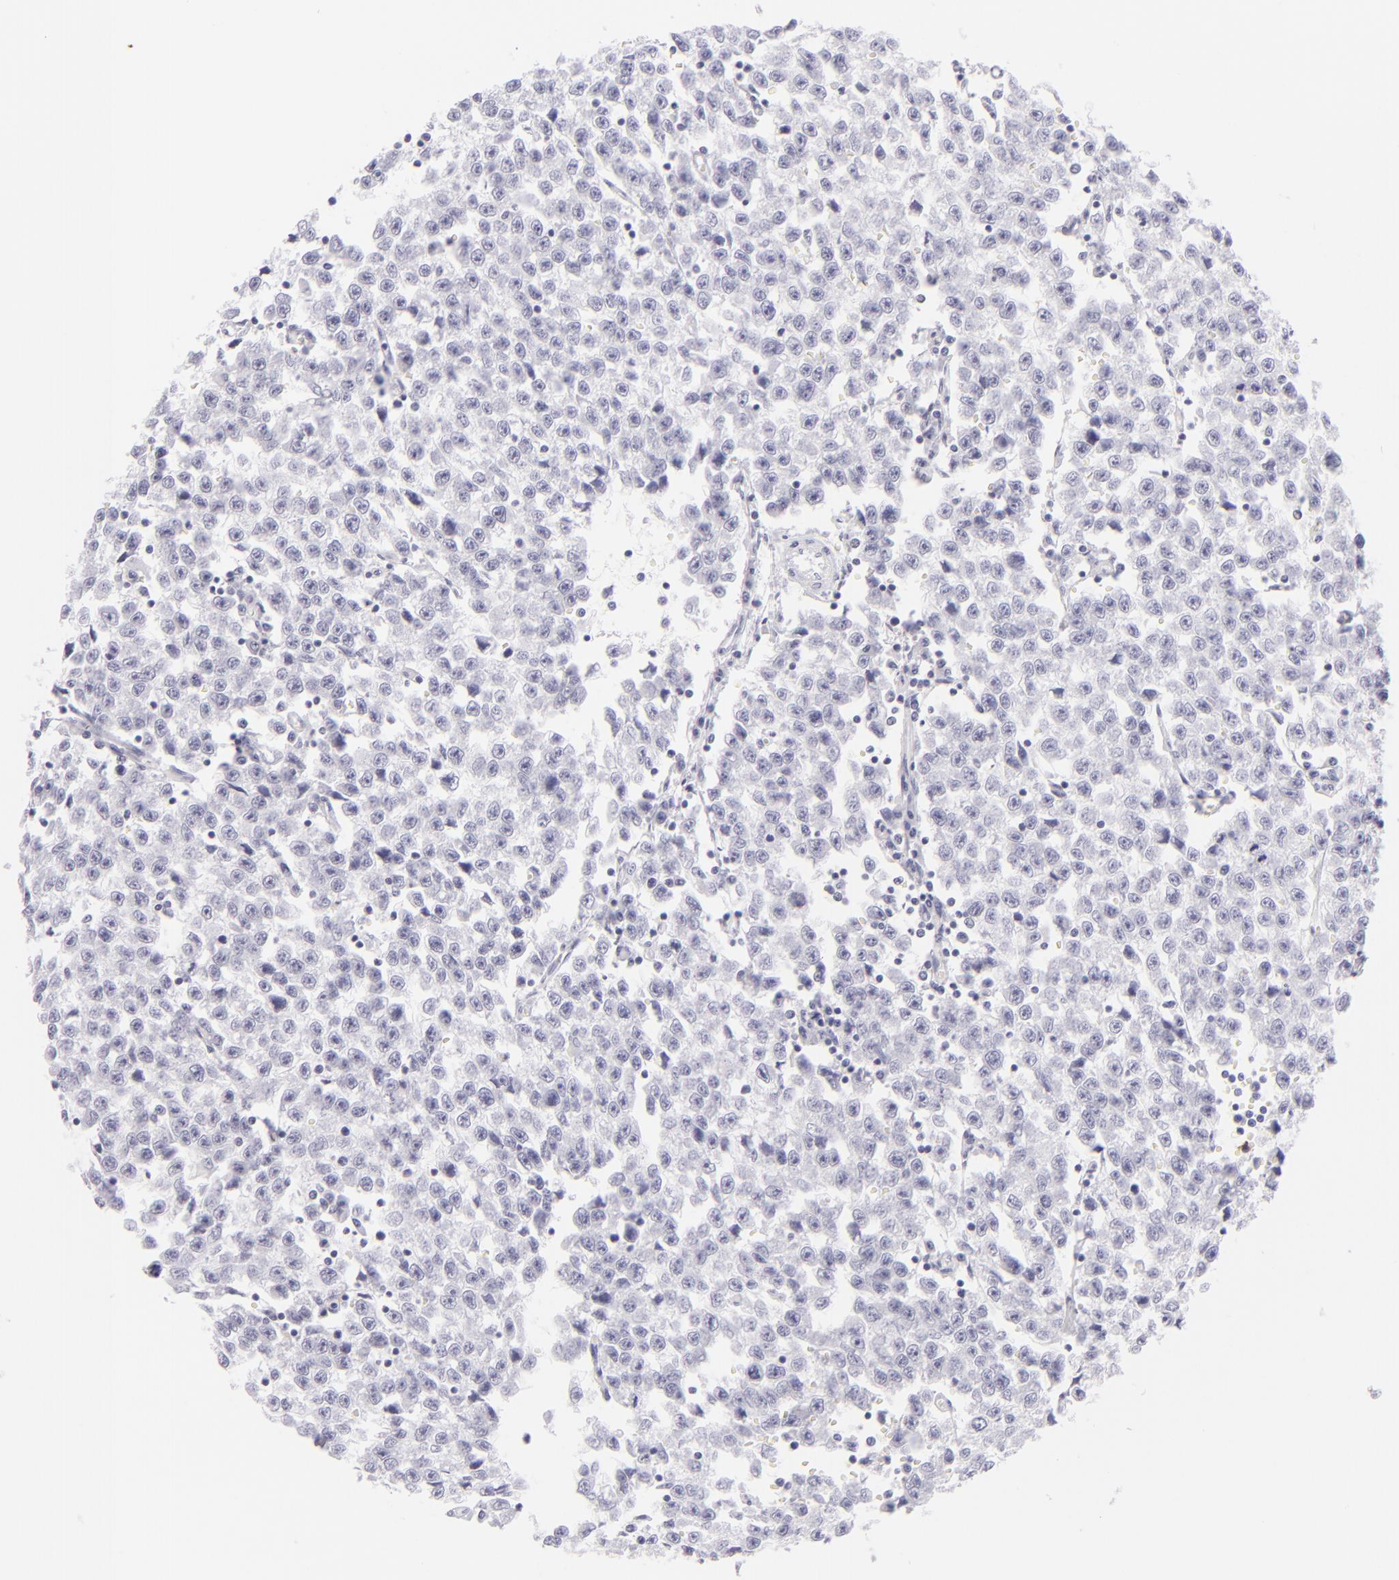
{"staining": {"intensity": "negative", "quantity": "none", "location": "none"}, "tissue": "testis cancer", "cell_type": "Tumor cells", "image_type": "cancer", "snomed": [{"axis": "morphology", "description": "Seminoma, NOS"}, {"axis": "topography", "description": "Testis"}], "caption": "There is no significant positivity in tumor cells of testis seminoma.", "gene": "FCER2", "patient": {"sex": "male", "age": 35}}